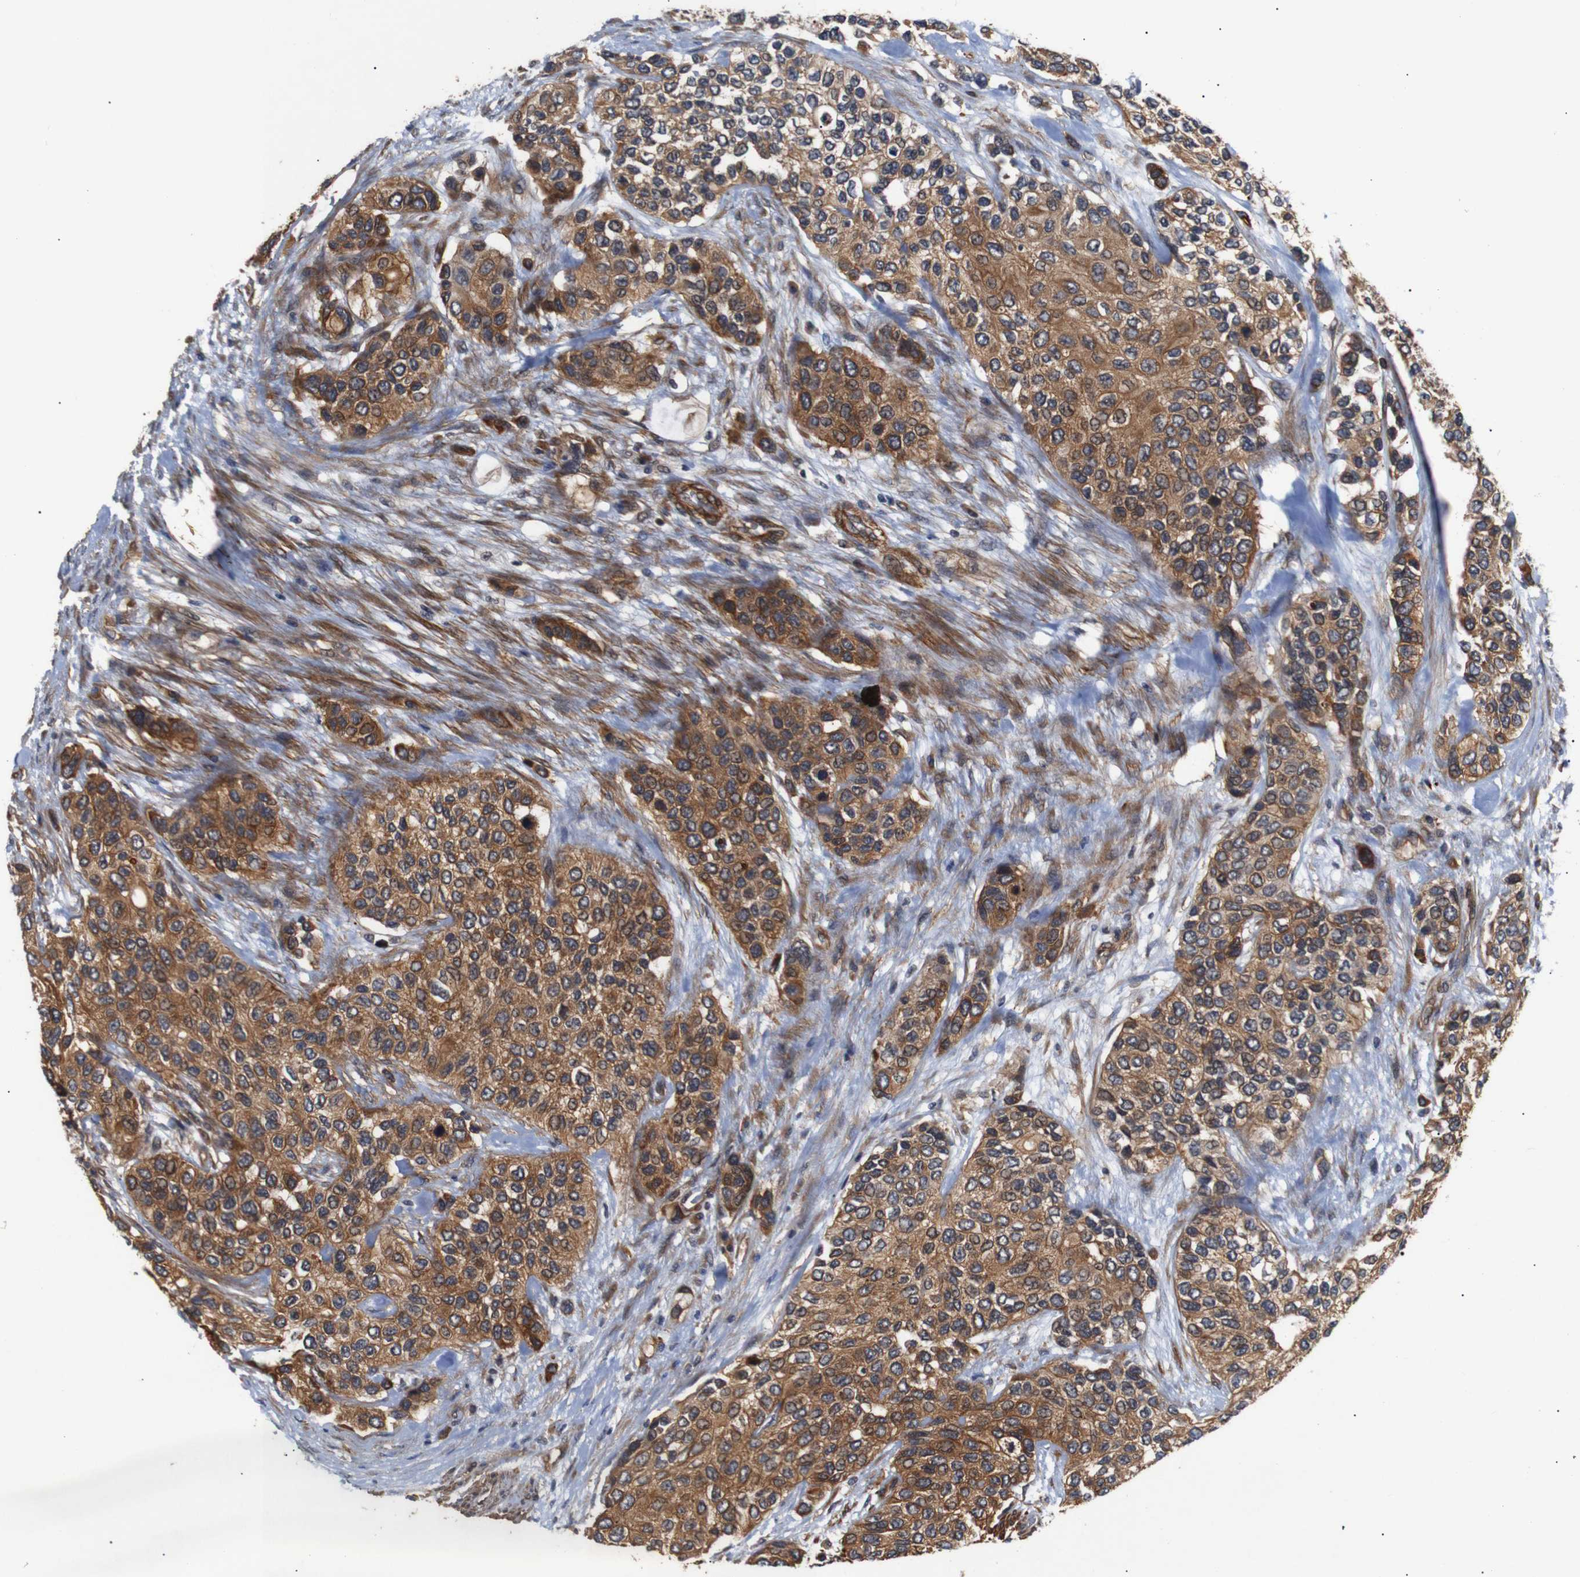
{"staining": {"intensity": "moderate", "quantity": ">75%", "location": "cytoplasmic/membranous"}, "tissue": "urothelial cancer", "cell_type": "Tumor cells", "image_type": "cancer", "snomed": [{"axis": "morphology", "description": "Urothelial carcinoma, High grade"}, {"axis": "topography", "description": "Urinary bladder"}], "caption": "Moderate cytoplasmic/membranous protein positivity is identified in about >75% of tumor cells in high-grade urothelial carcinoma. (DAB (3,3'-diaminobenzidine) IHC, brown staining for protein, blue staining for nuclei).", "gene": "PAWR", "patient": {"sex": "female", "age": 56}}